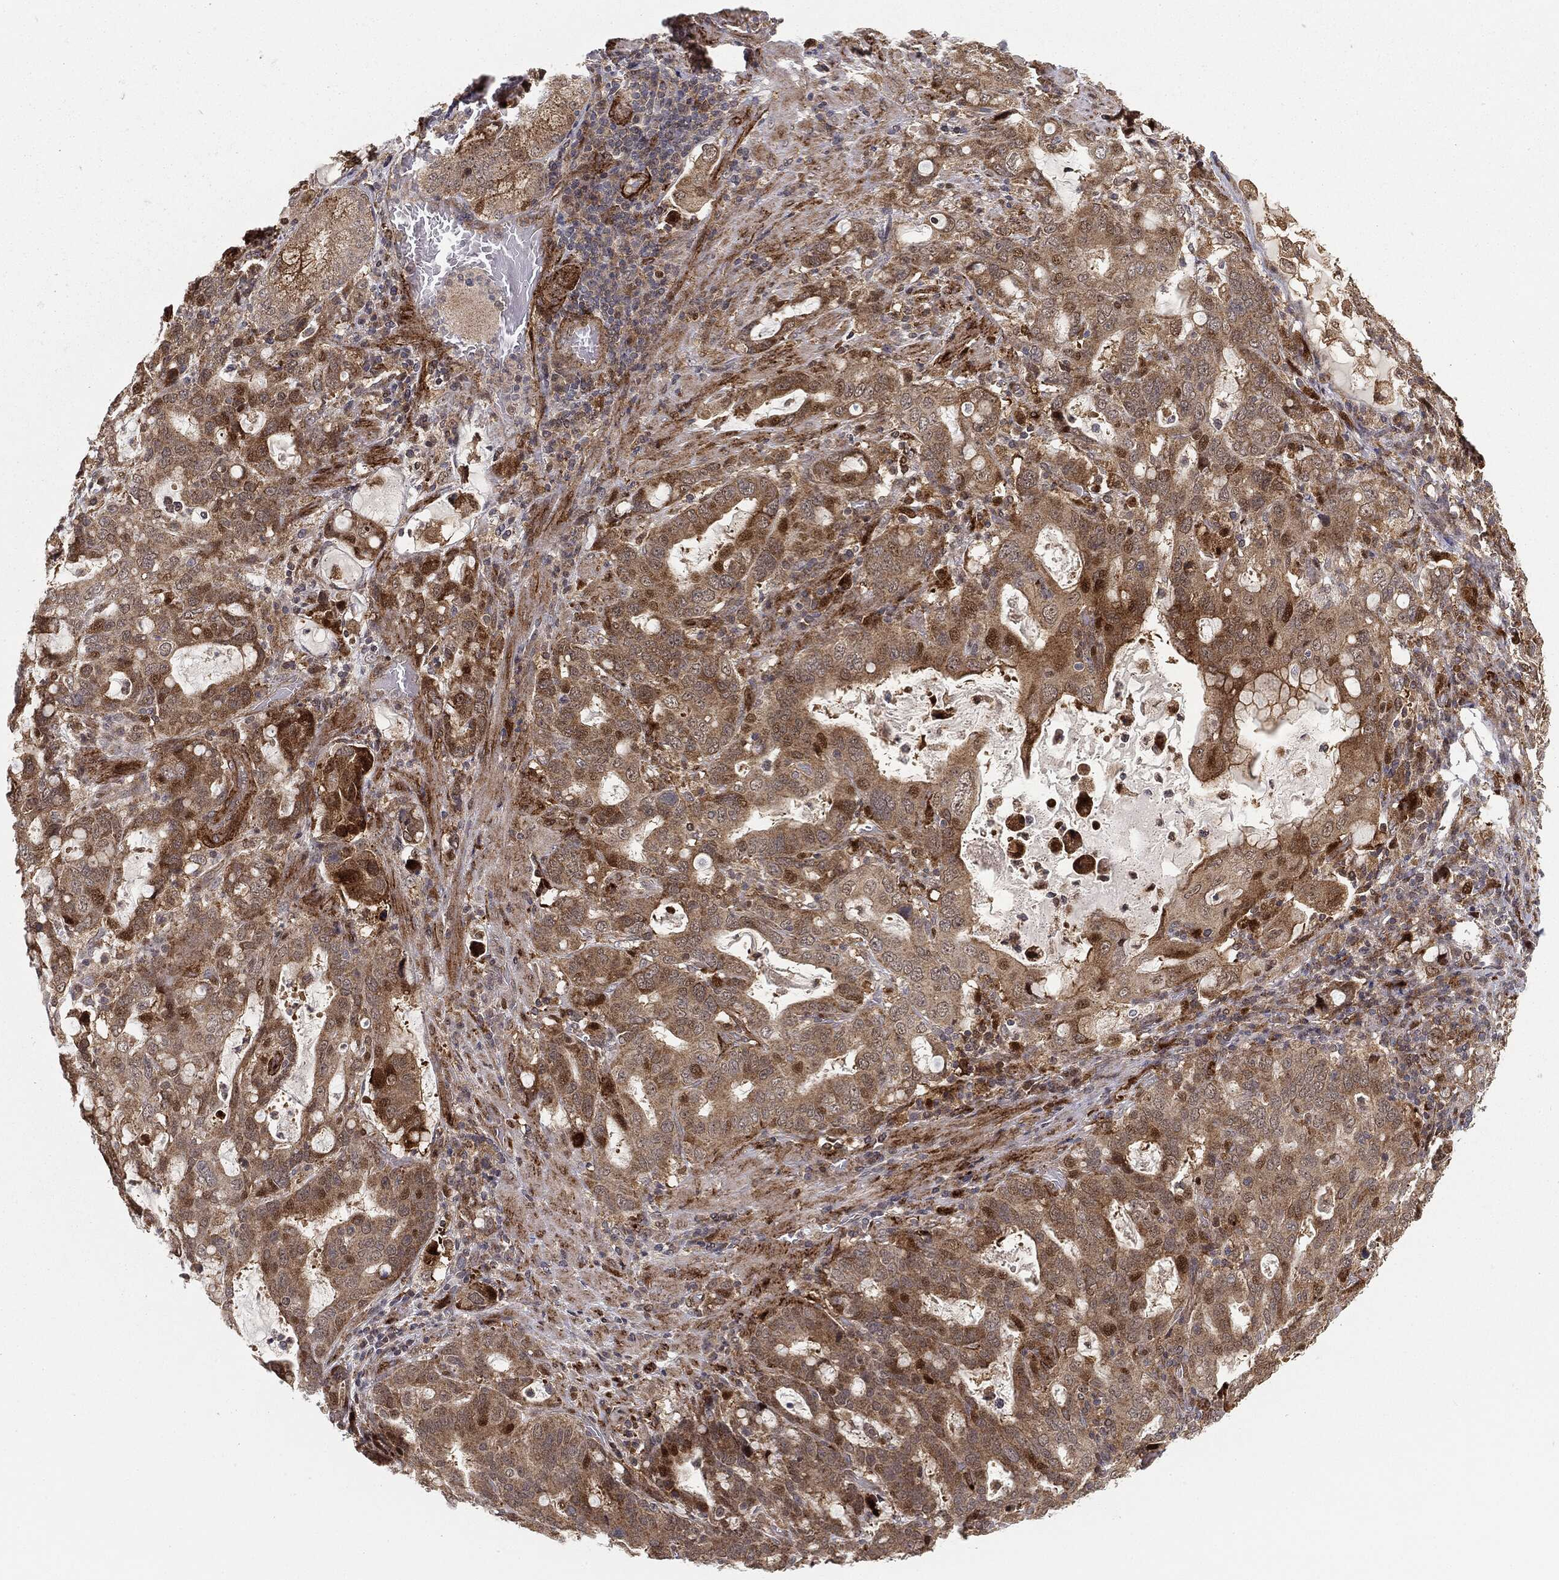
{"staining": {"intensity": "moderate", "quantity": ">75%", "location": "cytoplasmic/membranous"}, "tissue": "stomach cancer", "cell_type": "Tumor cells", "image_type": "cancer", "snomed": [{"axis": "morphology", "description": "Adenocarcinoma, NOS"}, {"axis": "topography", "description": "Stomach, upper"}, {"axis": "topography", "description": "Stomach"}], "caption": "The micrograph demonstrates a brown stain indicating the presence of a protein in the cytoplasmic/membranous of tumor cells in stomach cancer (adenocarcinoma).", "gene": "PTEN", "patient": {"sex": "male", "age": 62}}